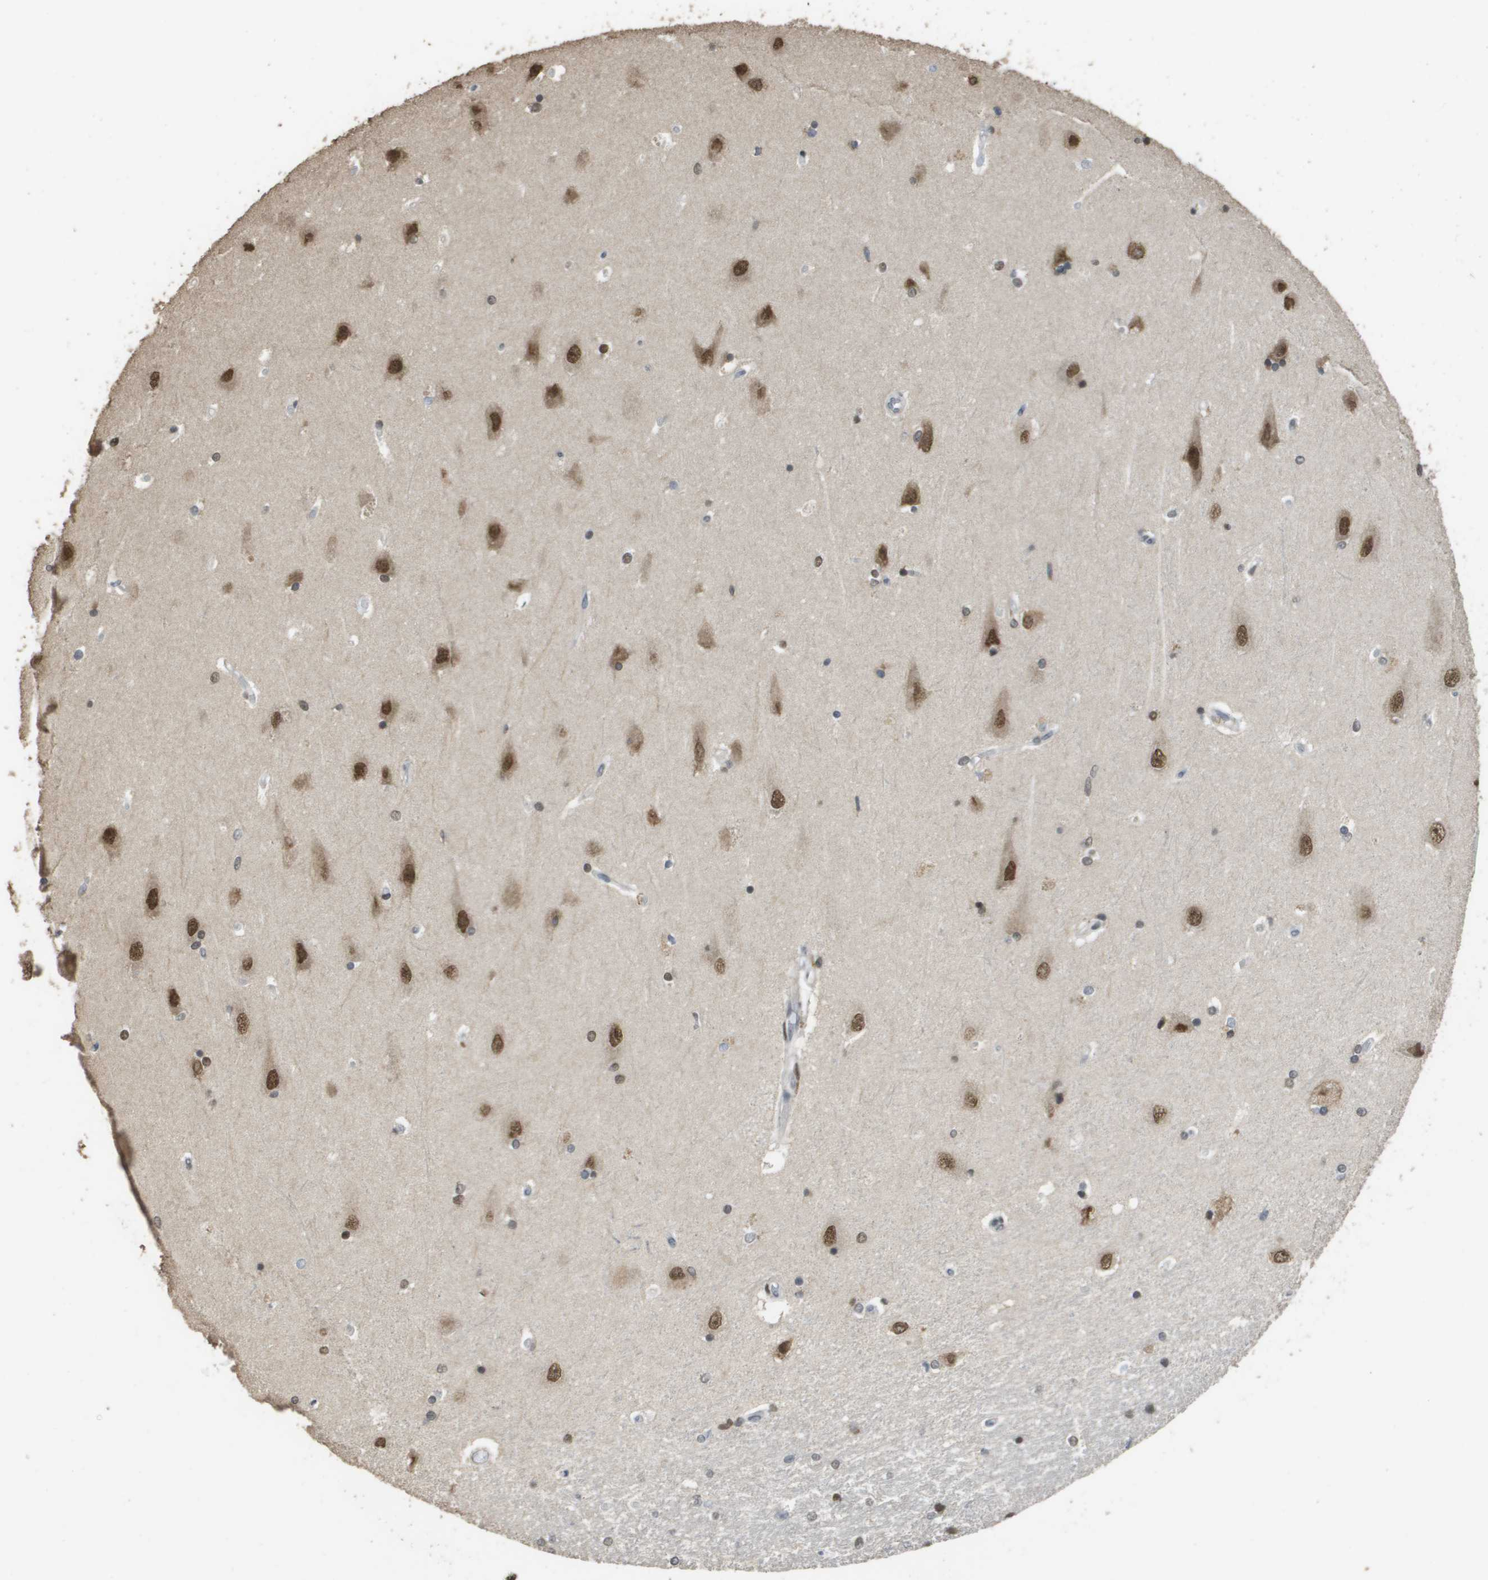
{"staining": {"intensity": "moderate", "quantity": "<25%", "location": "nuclear"}, "tissue": "hippocampus", "cell_type": "Glial cells", "image_type": "normal", "snomed": [{"axis": "morphology", "description": "Normal tissue, NOS"}, {"axis": "topography", "description": "Hippocampus"}], "caption": "IHC (DAB) staining of unremarkable hippocampus displays moderate nuclear protein expression in approximately <25% of glial cells.", "gene": "KAT5", "patient": {"sex": "male", "age": 45}}